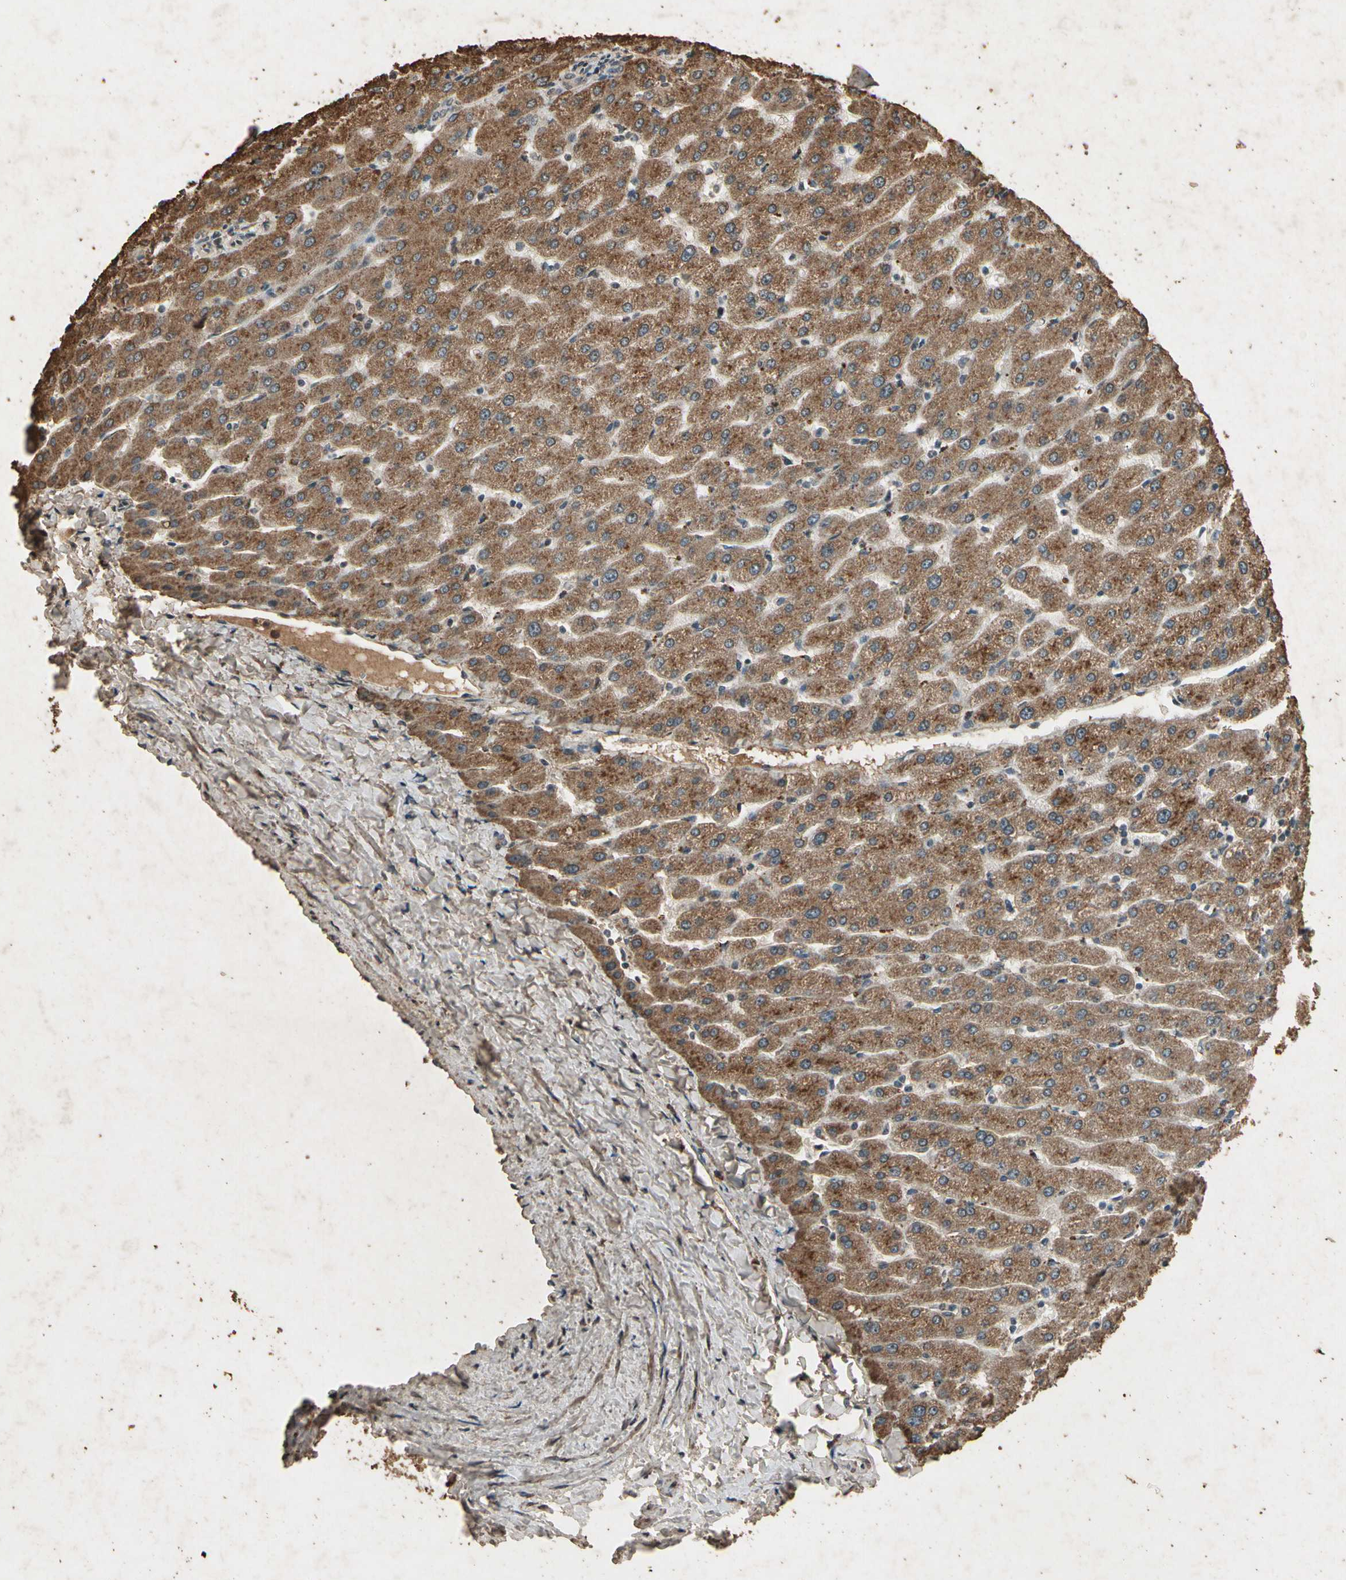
{"staining": {"intensity": "moderate", "quantity": ">75%", "location": "cytoplasmic/membranous"}, "tissue": "liver", "cell_type": "Cholangiocytes", "image_type": "normal", "snomed": [{"axis": "morphology", "description": "Normal tissue, NOS"}, {"axis": "morphology", "description": "Fibrosis, NOS"}, {"axis": "topography", "description": "Liver"}], "caption": "Cholangiocytes display medium levels of moderate cytoplasmic/membranous staining in about >75% of cells in unremarkable human liver.", "gene": "GC", "patient": {"sex": "female", "age": 29}}